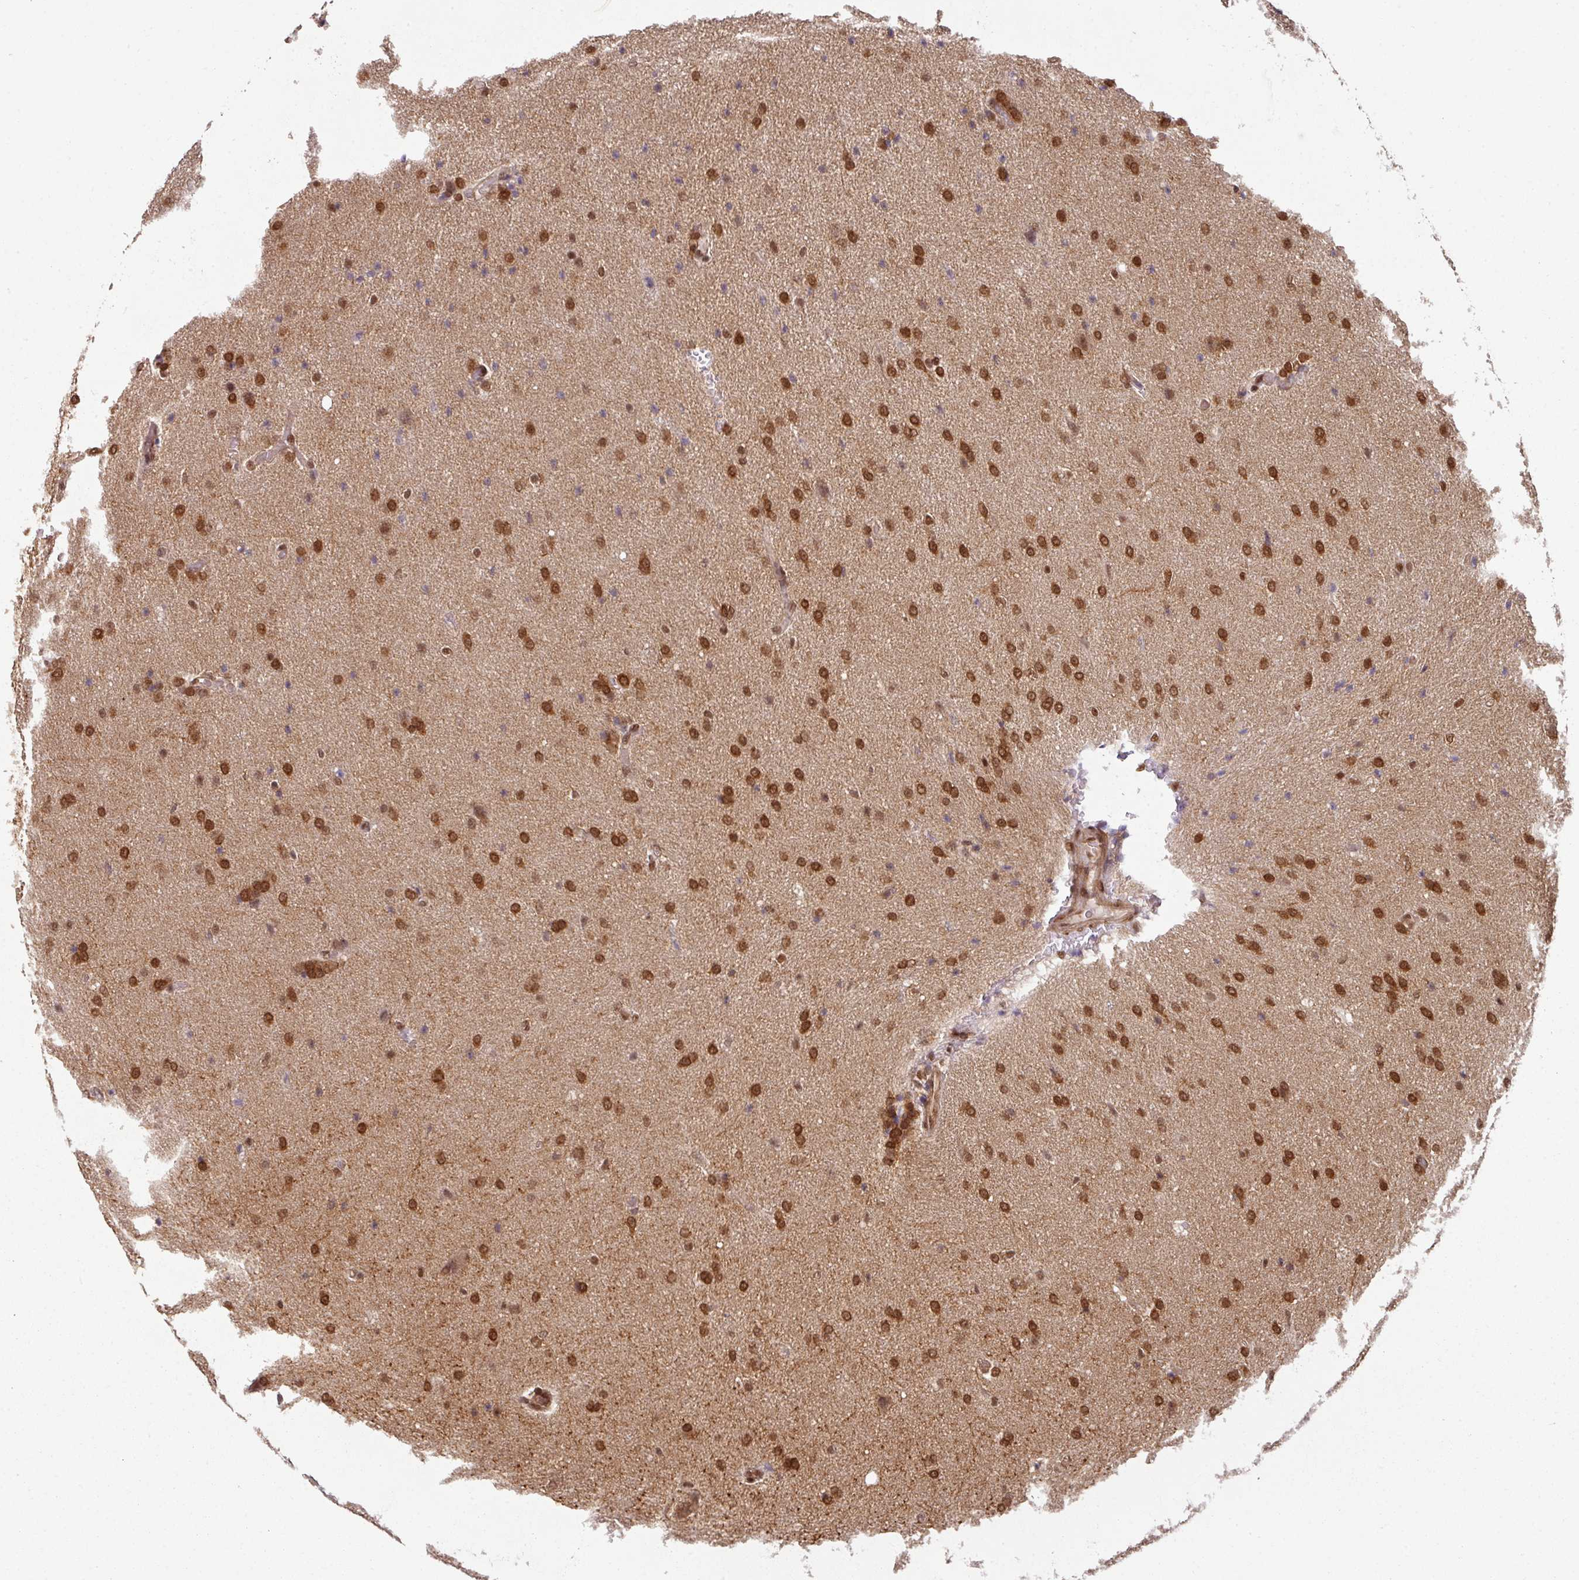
{"staining": {"intensity": "strong", "quantity": ">75%", "location": "nuclear"}, "tissue": "glioma", "cell_type": "Tumor cells", "image_type": "cancer", "snomed": [{"axis": "morphology", "description": "Glioma, malignant, High grade"}, {"axis": "topography", "description": "Brain"}], "caption": "Approximately >75% of tumor cells in human glioma exhibit strong nuclear protein expression as visualized by brown immunohistochemical staining.", "gene": "SIK3", "patient": {"sex": "male", "age": 56}}